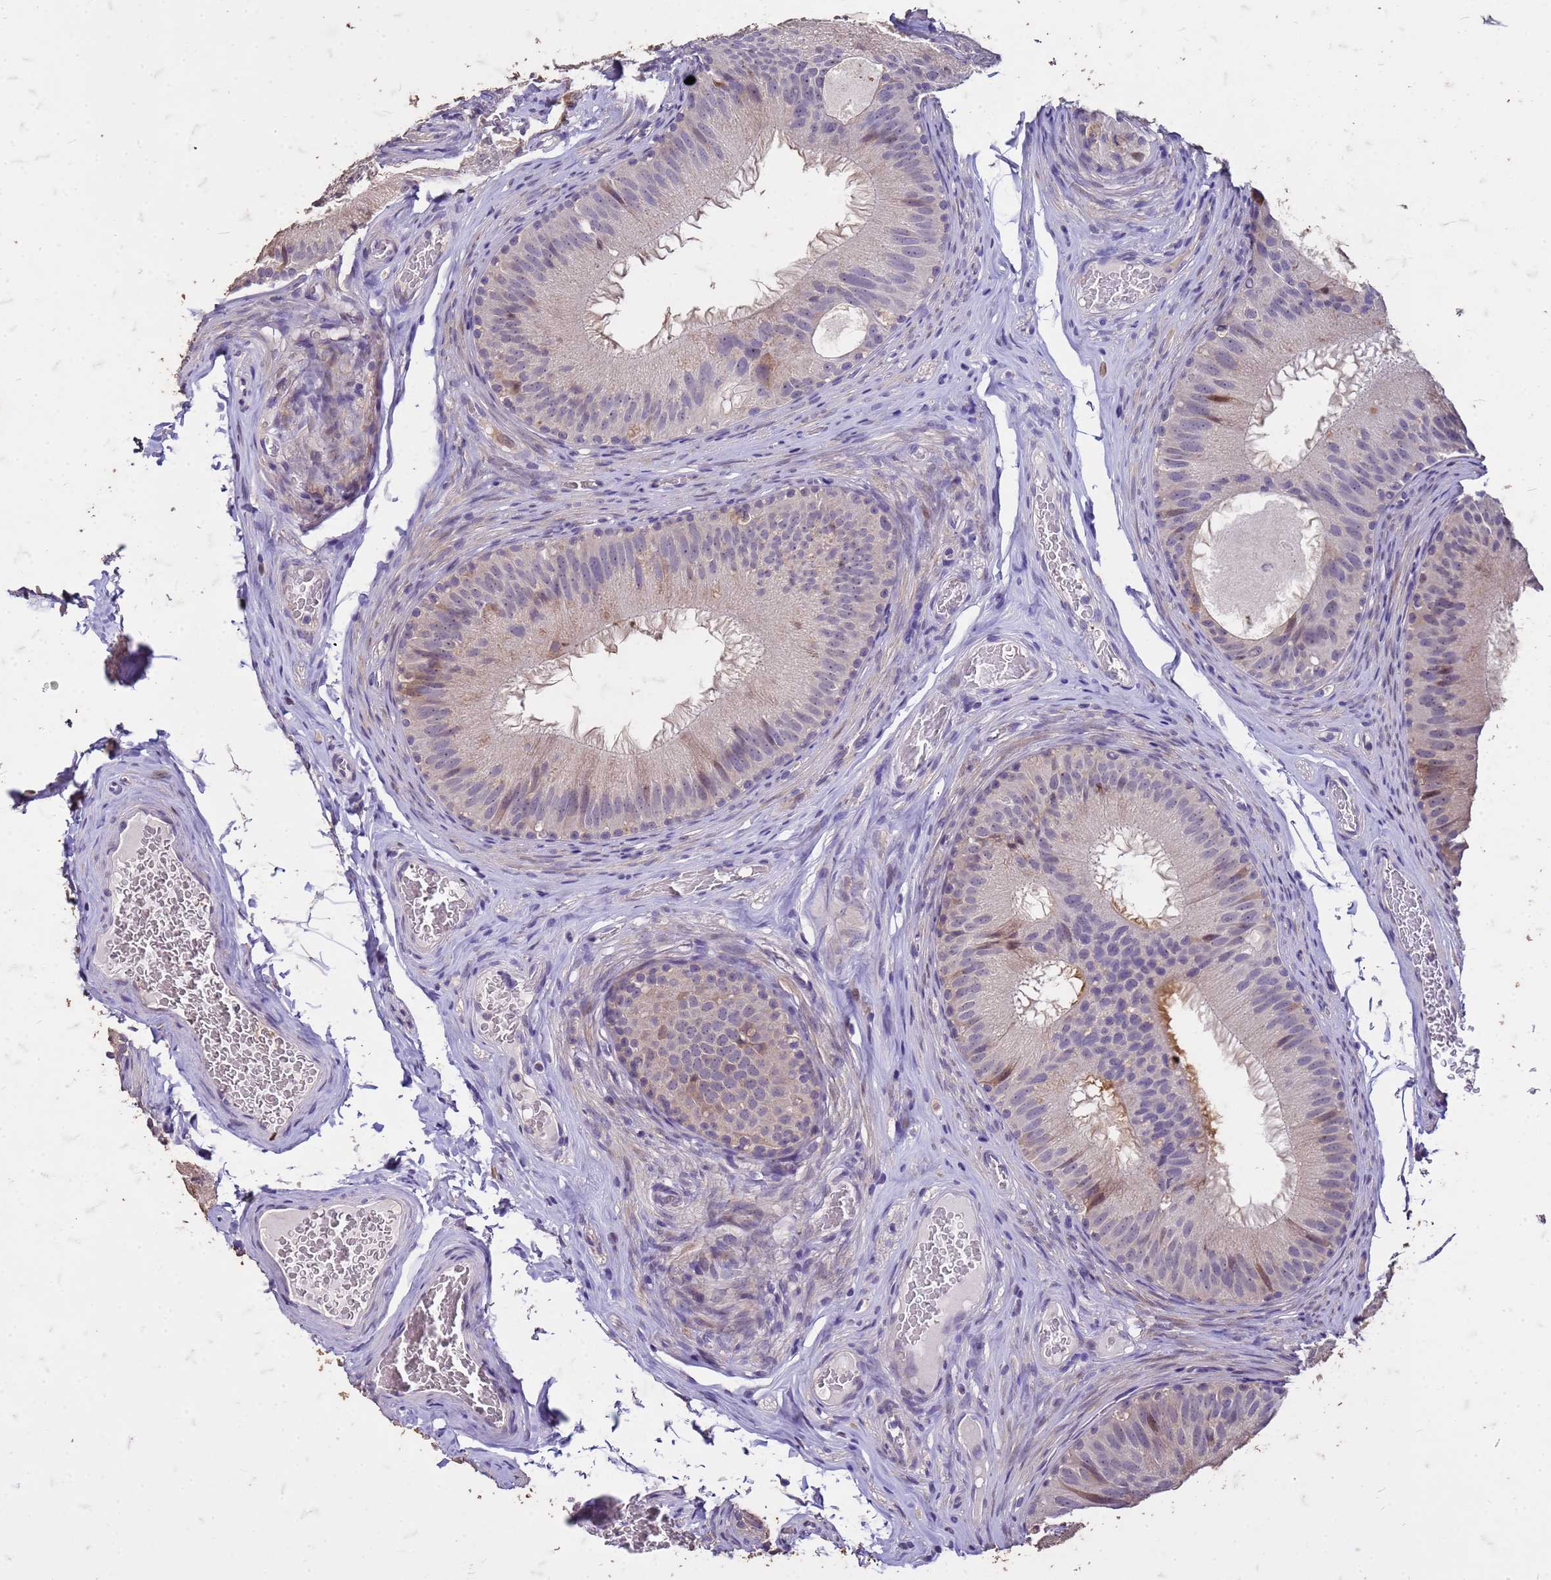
{"staining": {"intensity": "weak", "quantity": "25%-75%", "location": "cytoplasmic/membranous"}, "tissue": "epididymis", "cell_type": "Glandular cells", "image_type": "normal", "snomed": [{"axis": "morphology", "description": "Normal tissue, NOS"}, {"axis": "topography", "description": "Epididymis"}], "caption": "Immunohistochemistry (IHC) image of unremarkable epididymis stained for a protein (brown), which demonstrates low levels of weak cytoplasmic/membranous positivity in approximately 25%-75% of glandular cells.", "gene": "FAM184B", "patient": {"sex": "male", "age": 34}}